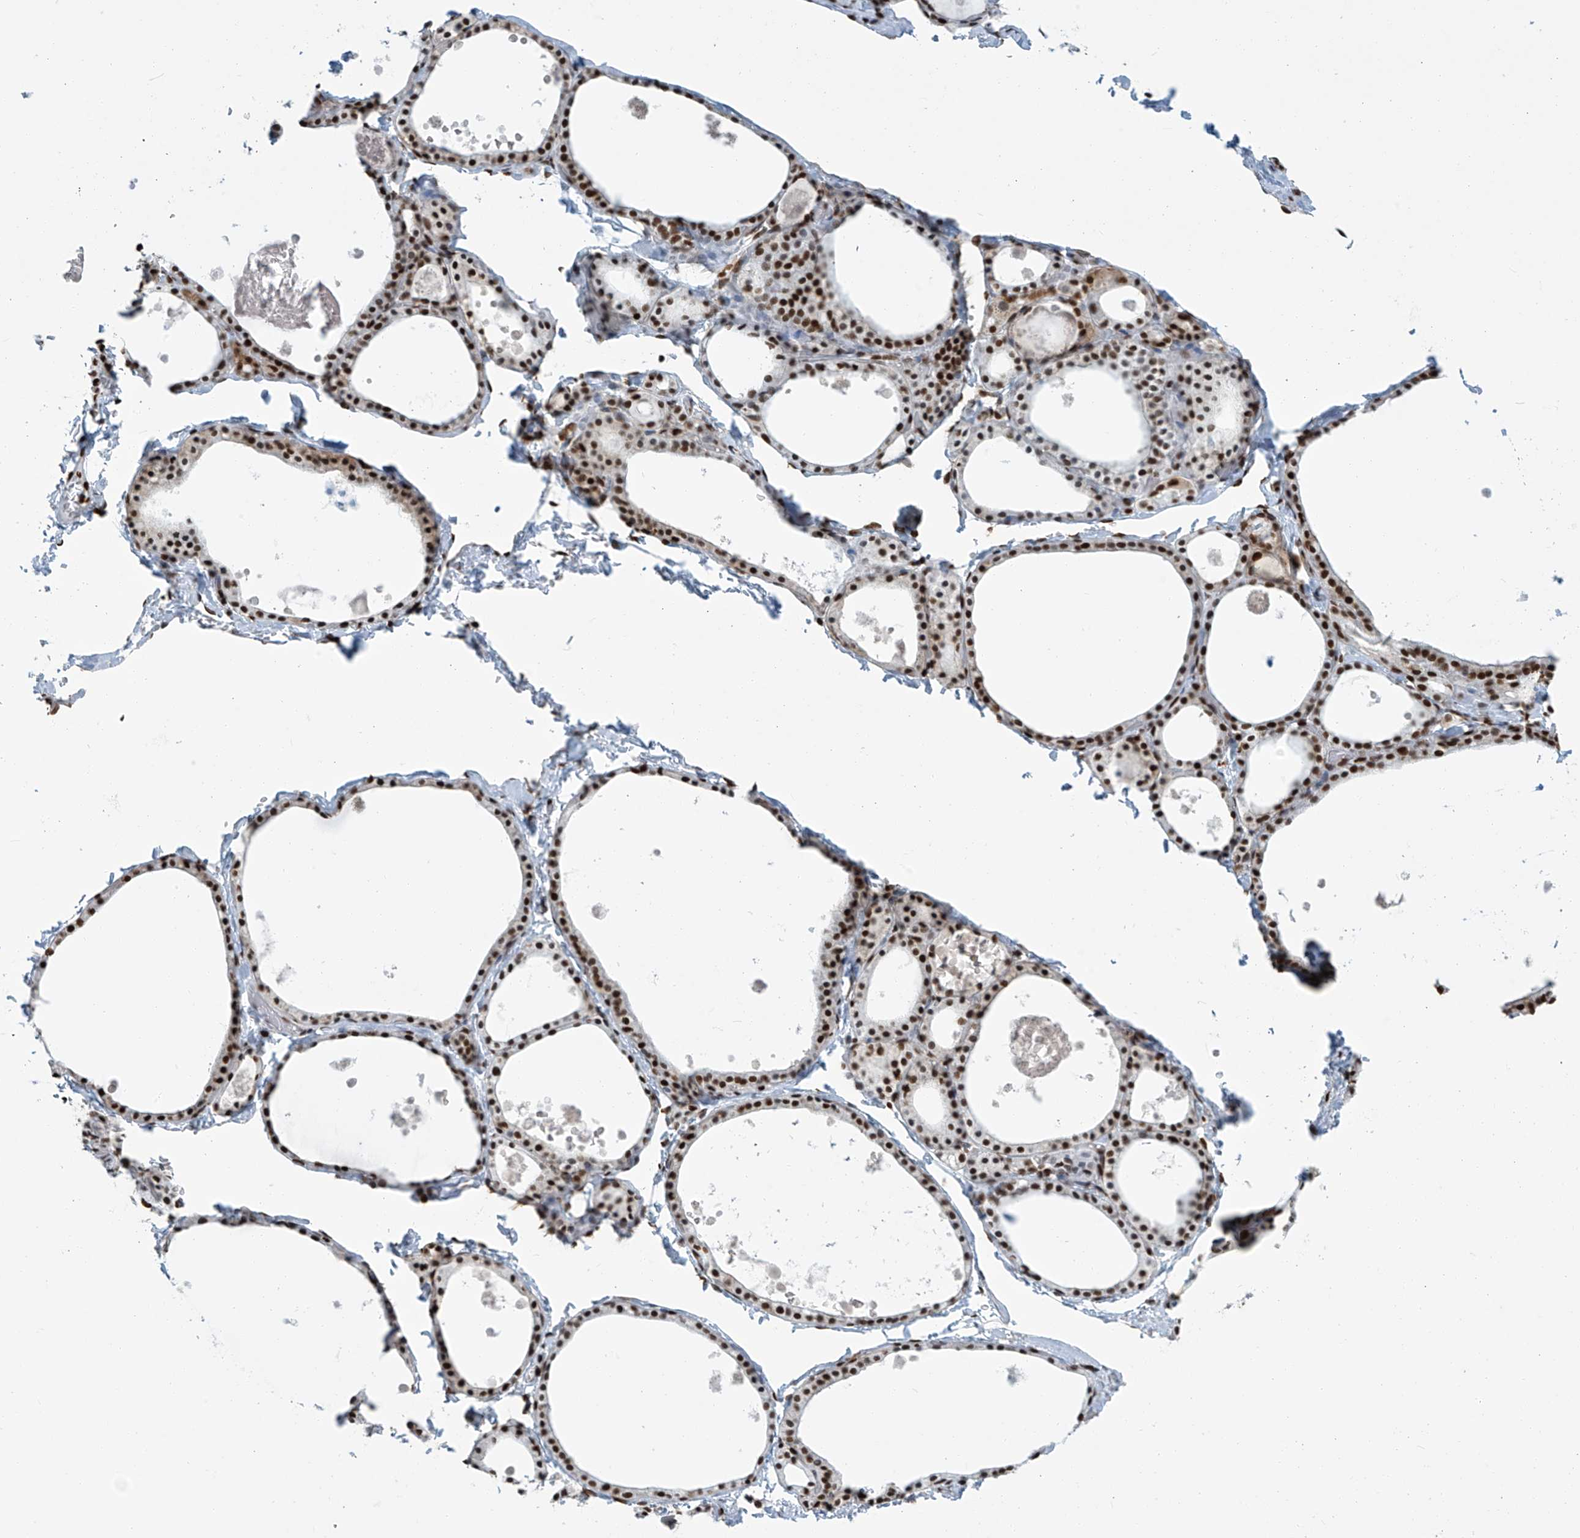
{"staining": {"intensity": "strong", "quantity": ">75%", "location": "nuclear"}, "tissue": "thyroid gland", "cell_type": "Glandular cells", "image_type": "normal", "snomed": [{"axis": "morphology", "description": "Normal tissue, NOS"}, {"axis": "topography", "description": "Thyroid gland"}], "caption": "Immunohistochemistry histopathology image of benign thyroid gland stained for a protein (brown), which displays high levels of strong nuclear expression in approximately >75% of glandular cells.", "gene": "ENSG00000257390", "patient": {"sex": "male", "age": 56}}